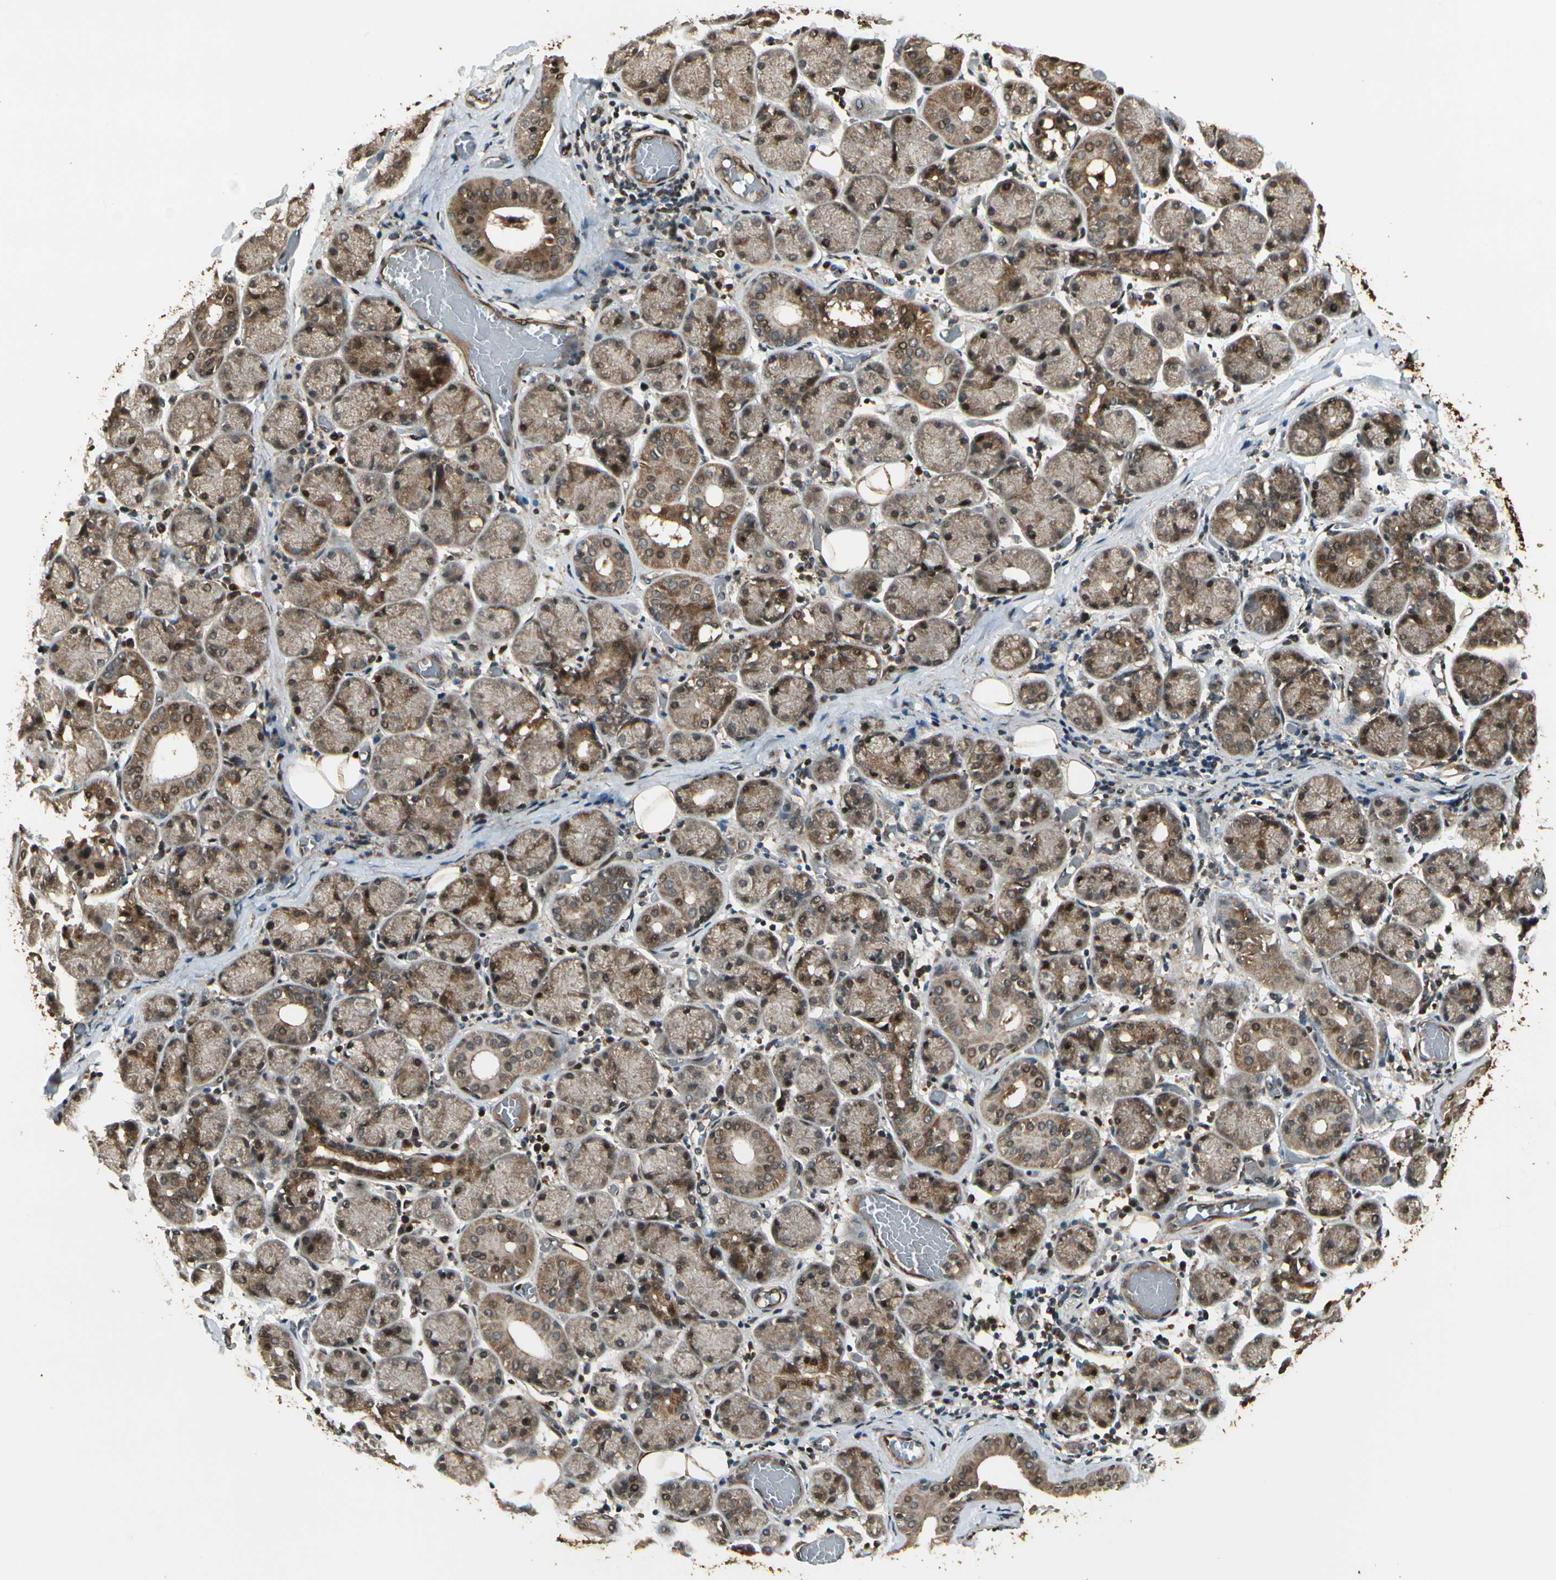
{"staining": {"intensity": "moderate", "quantity": "25%-75%", "location": "cytoplasmic/membranous"}, "tissue": "salivary gland", "cell_type": "Glandular cells", "image_type": "normal", "snomed": [{"axis": "morphology", "description": "Normal tissue, NOS"}, {"axis": "topography", "description": "Salivary gland"}], "caption": "Immunohistochemistry photomicrograph of benign salivary gland: human salivary gland stained using immunohistochemistry (IHC) demonstrates medium levels of moderate protein expression localized specifically in the cytoplasmic/membranous of glandular cells, appearing as a cytoplasmic/membranous brown color.", "gene": "GLUL", "patient": {"sex": "female", "age": 24}}